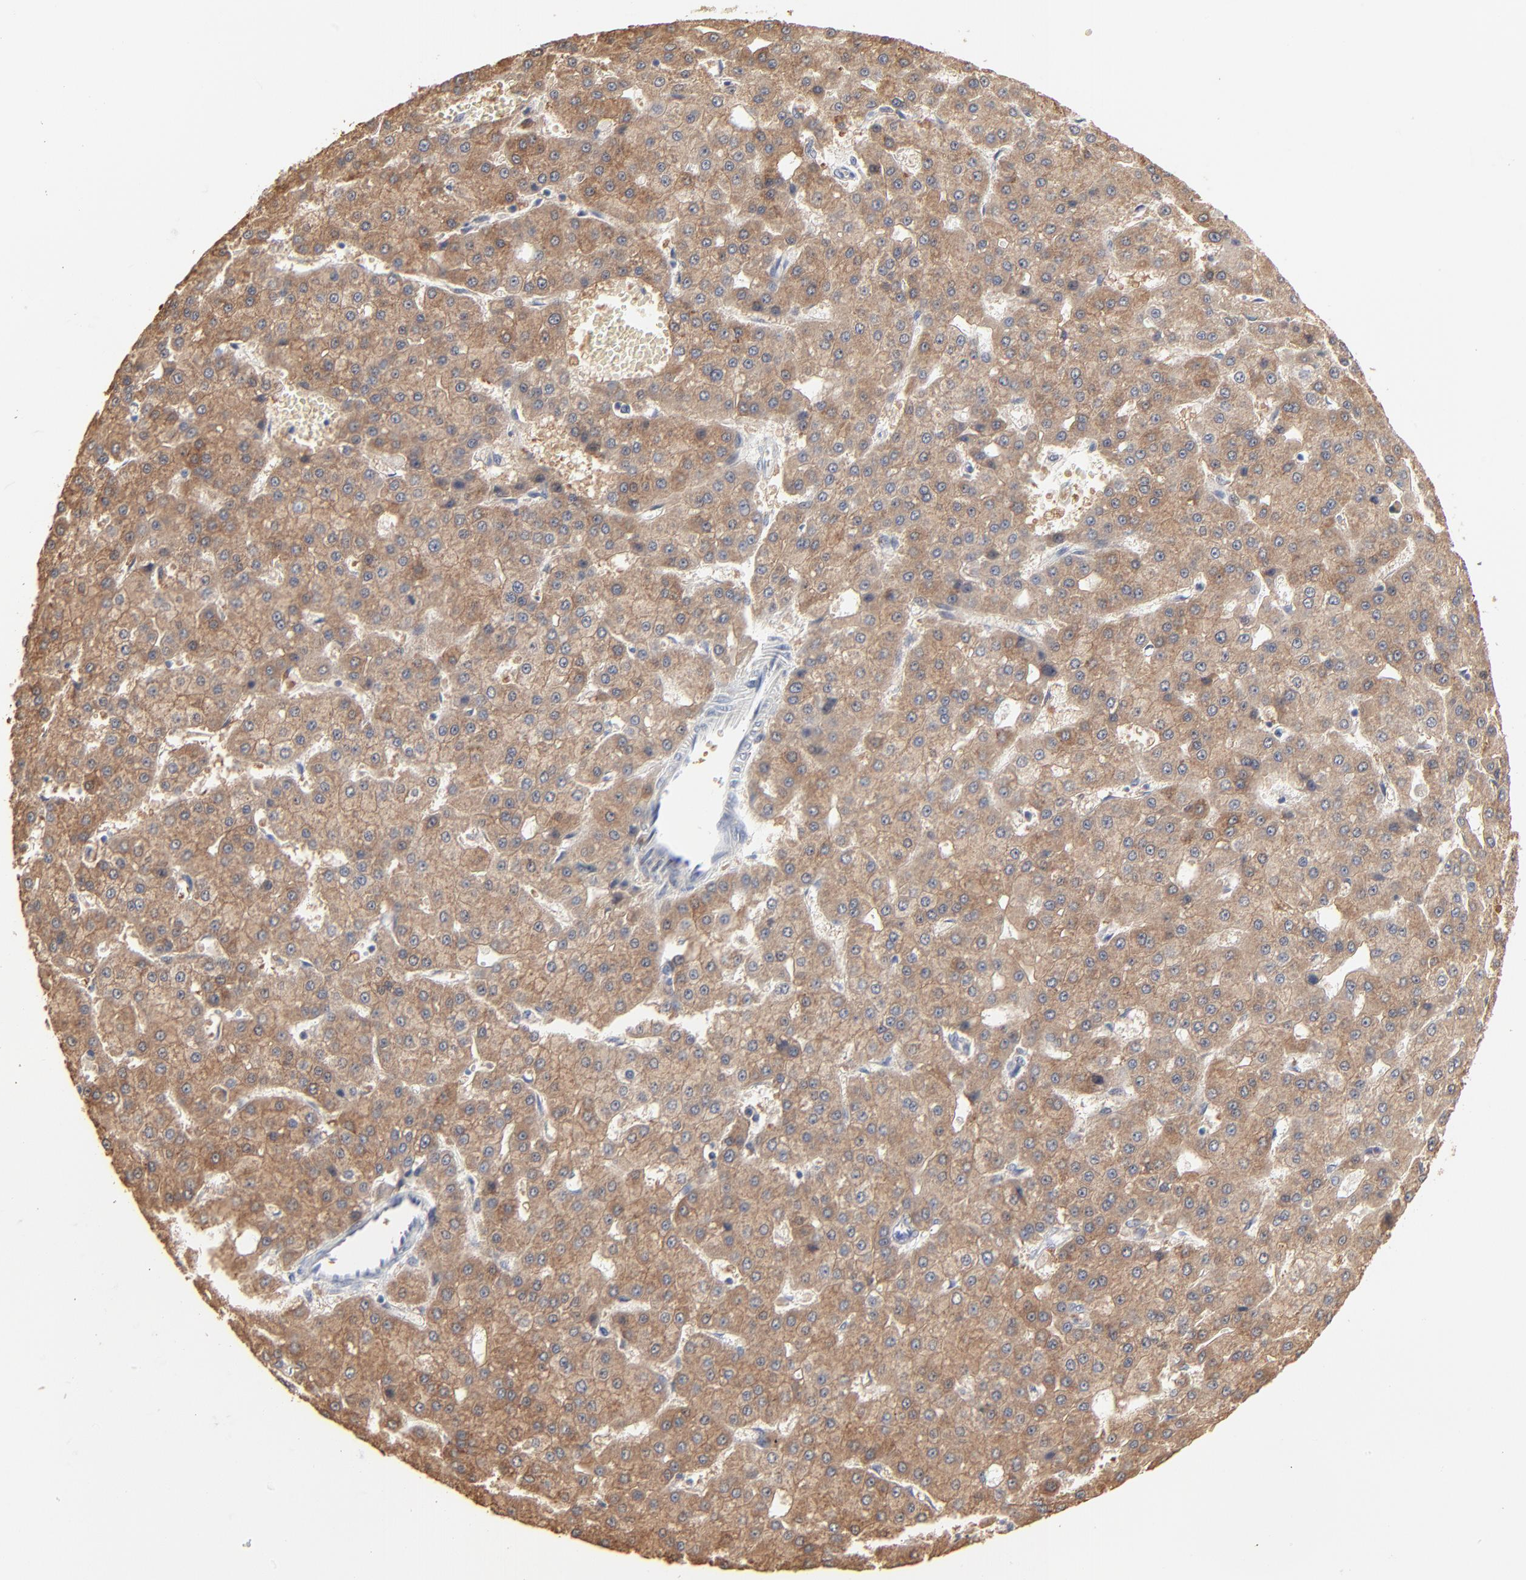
{"staining": {"intensity": "strong", "quantity": ">75%", "location": "cytoplasmic/membranous"}, "tissue": "liver cancer", "cell_type": "Tumor cells", "image_type": "cancer", "snomed": [{"axis": "morphology", "description": "Carcinoma, Hepatocellular, NOS"}, {"axis": "topography", "description": "Liver"}], "caption": "IHC image of neoplastic tissue: liver cancer stained using immunohistochemistry demonstrates high levels of strong protein expression localized specifically in the cytoplasmic/membranous of tumor cells, appearing as a cytoplasmic/membranous brown color.", "gene": "FANCB", "patient": {"sex": "male", "age": 47}}